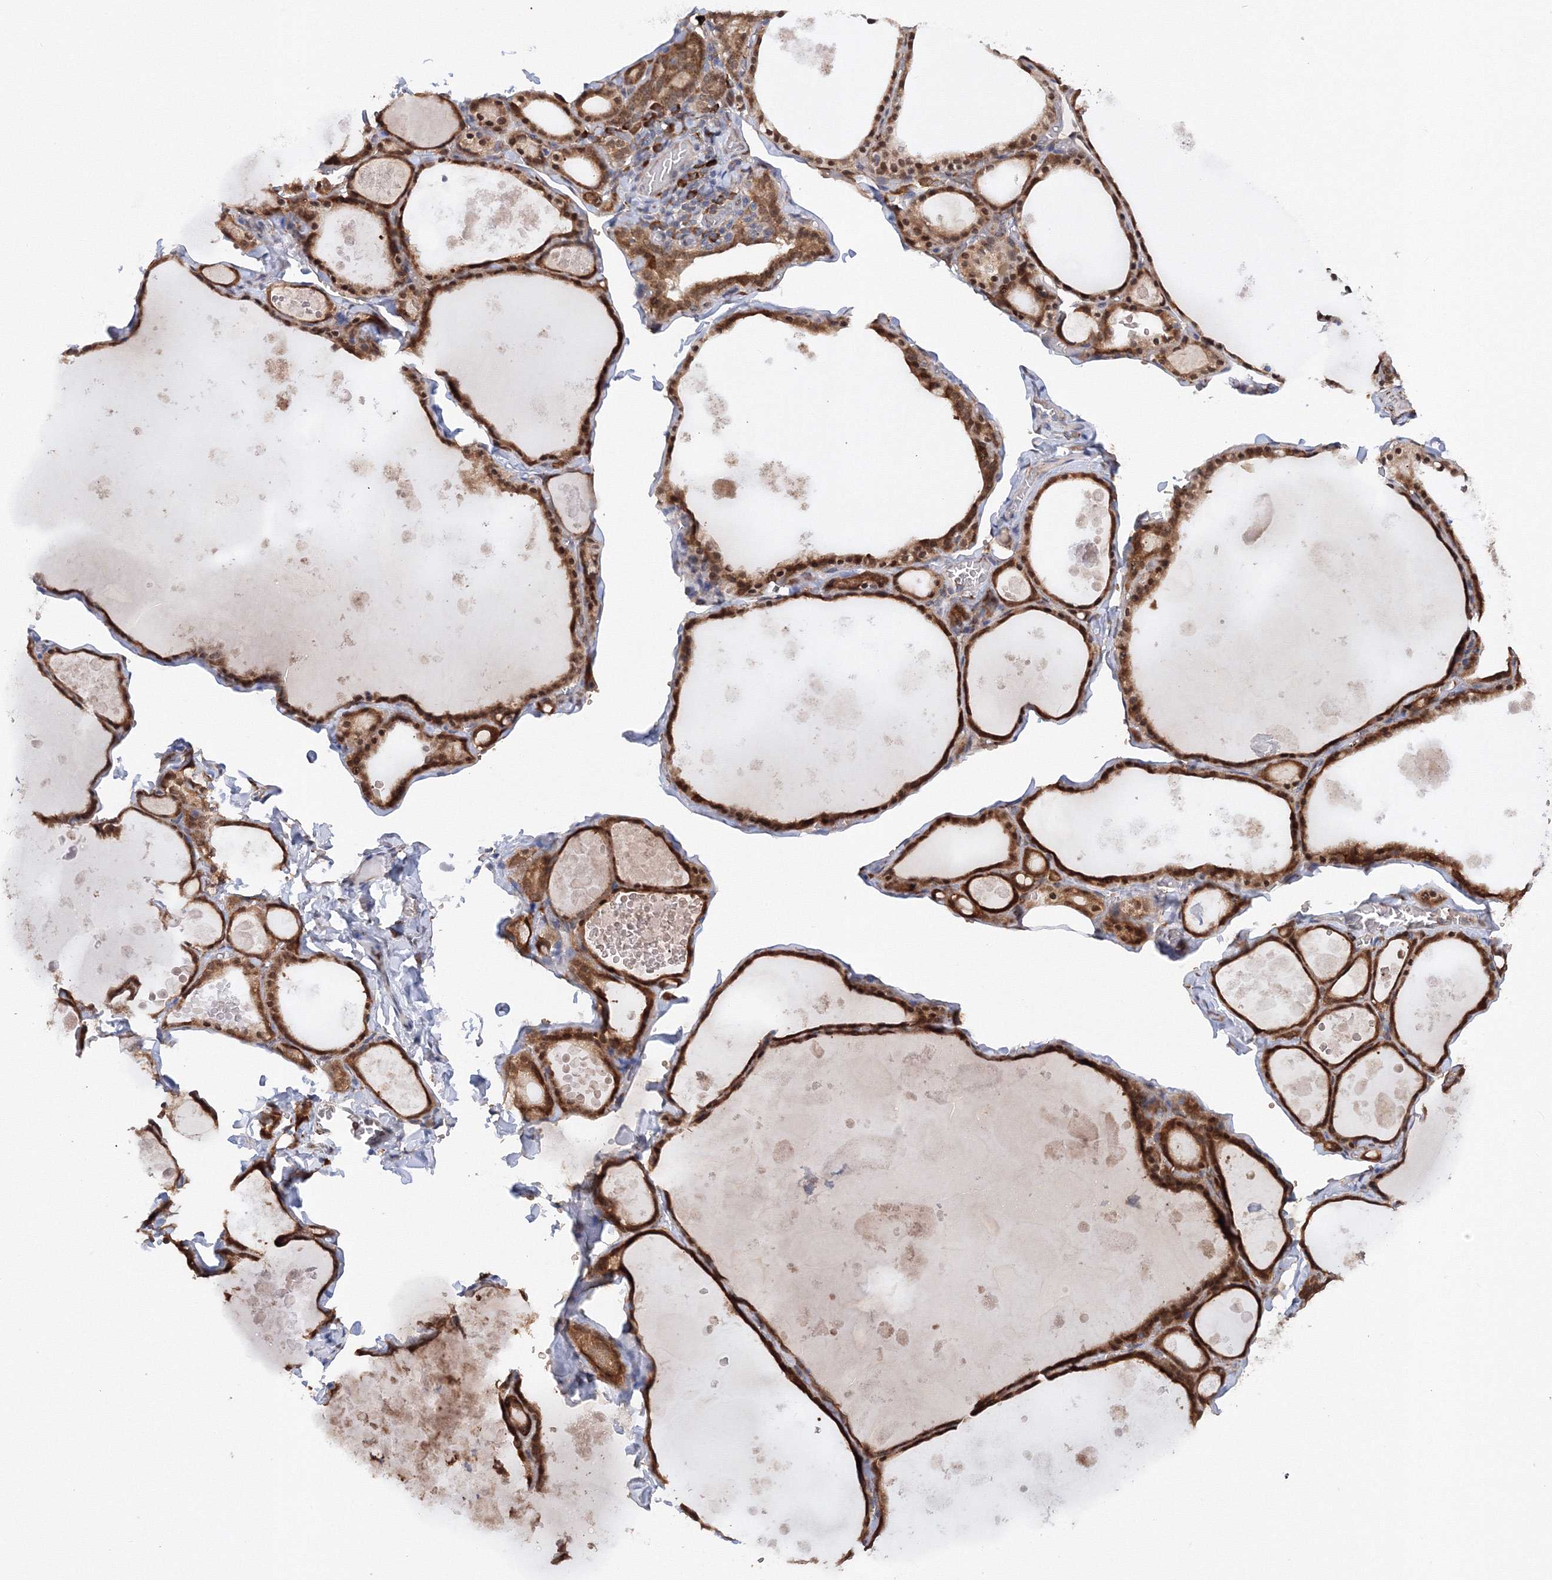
{"staining": {"intensity": "strong", "quantity": ">75%", "location": "cytoplasmic/membranous,nuclear"}, "tissue": "thyroid gland", "cell_type": "Glandular cells", "image_type": "normal", "snomed": [{"axis": "morphology", "description": "Normal tissue, NOS"}, {"axis": "topography", "description": "Thyroid gland"}], "caption": "Immunohistochemical staining of normal human thyroid gland exhibits high levels of strong cytoplasmic/membranous,nuclear expression in approximately >75% of glandular cells. (IHC, brightfield microscopy, high magnification).", "gene": "DIS3L2", "patient": {"sex": "male", "age": 56}}